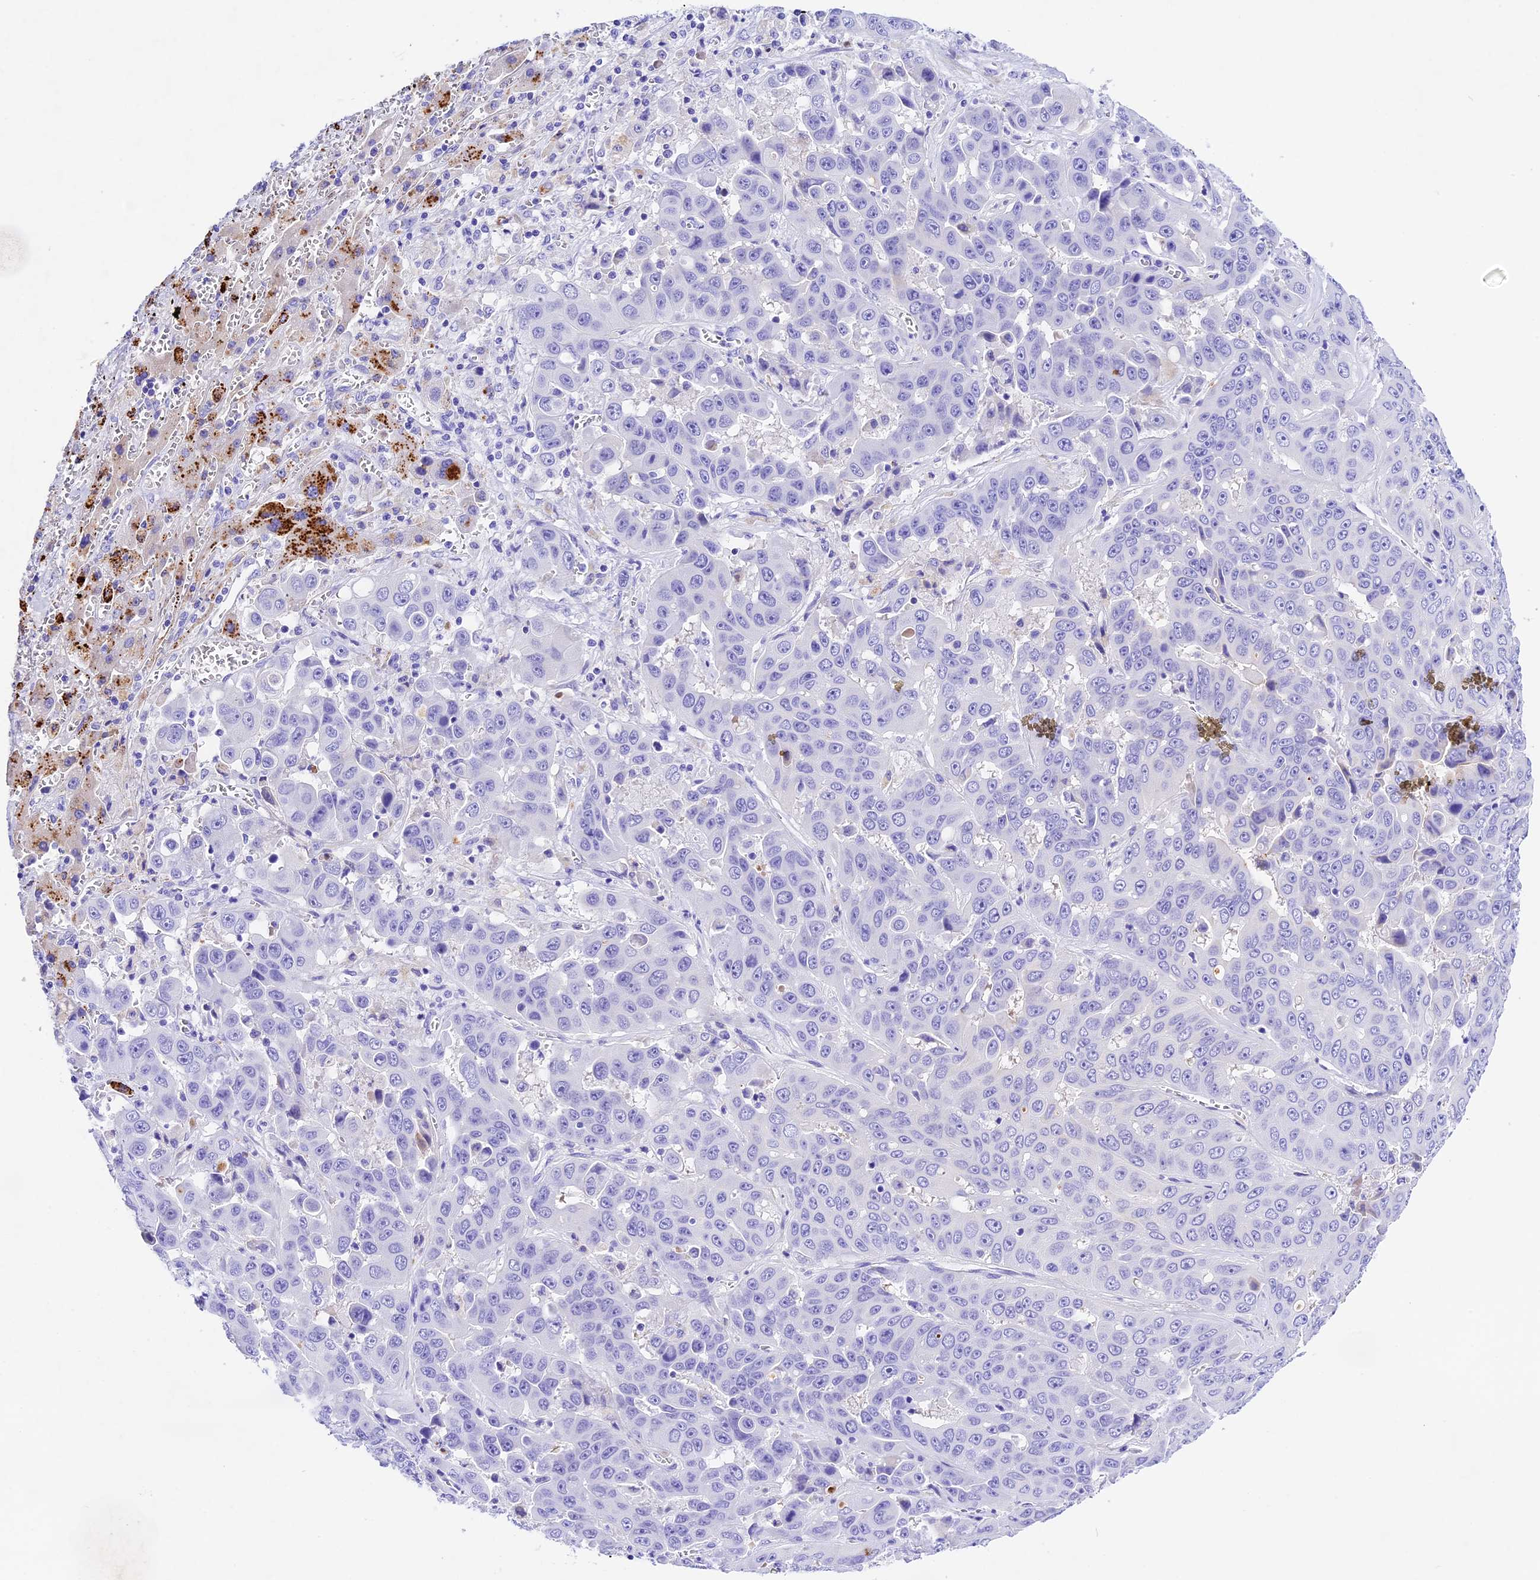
{"staining": {"intensity": "negative", "quantity": "none", "location": "none"}, "tissue": "liver cancer", "cell_type": "Tumor cells", "image_type": "cancer", "snomed": [{"axis": "morphology", "description": "Cholangiocarcinoma"}, {"axis": "topography", "description": "Liver"}], "caption": "Micrograph shows no significant protein staining in tumor cells of cholangiocarcinoma (liver).", "gene": "PSG11", "patient": {"sex": "female", "age": 52}}